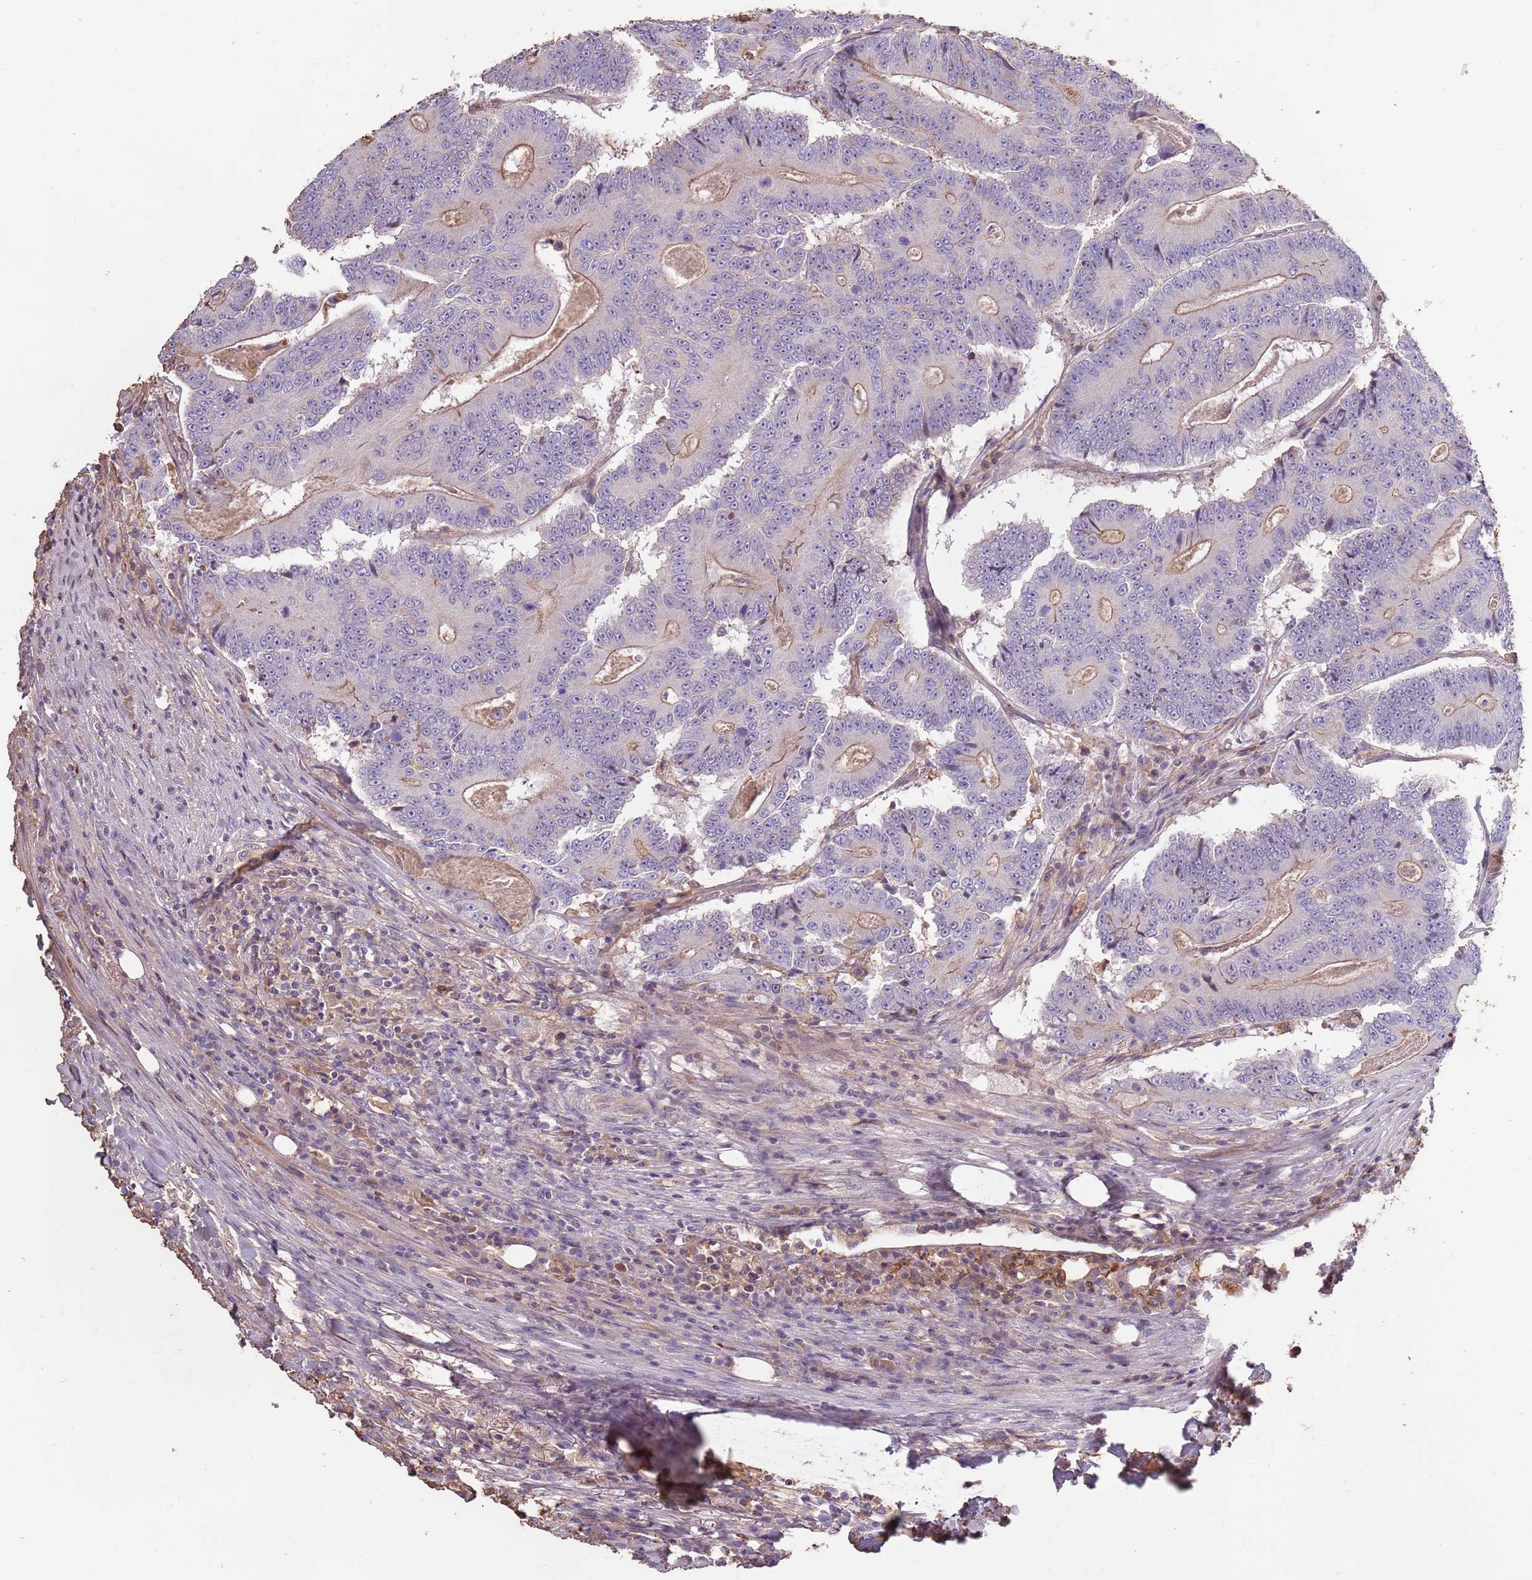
{"staining": {"intensity": "moderate", "quantity": "25%-75%", "location": "cytoplasmic/membranous"}, "tissue": "colorectal cancer", "cell_type": "Tumor cells", "image_type": "cancer", "snomed": [{"axis": "morphology", "description": "Adenocarcinoma, NOS"}, {"axis": "topography", "description": "Colon"}], "caption": "Immunohistochemistry of human colorectal adenocarcinoma reveals medium levels of moderate cytoplasmic/membranous expression in about 25%-75% of tumor cells.", "gene": "FECH", "patient": {"sex": "male", "age": 83}}